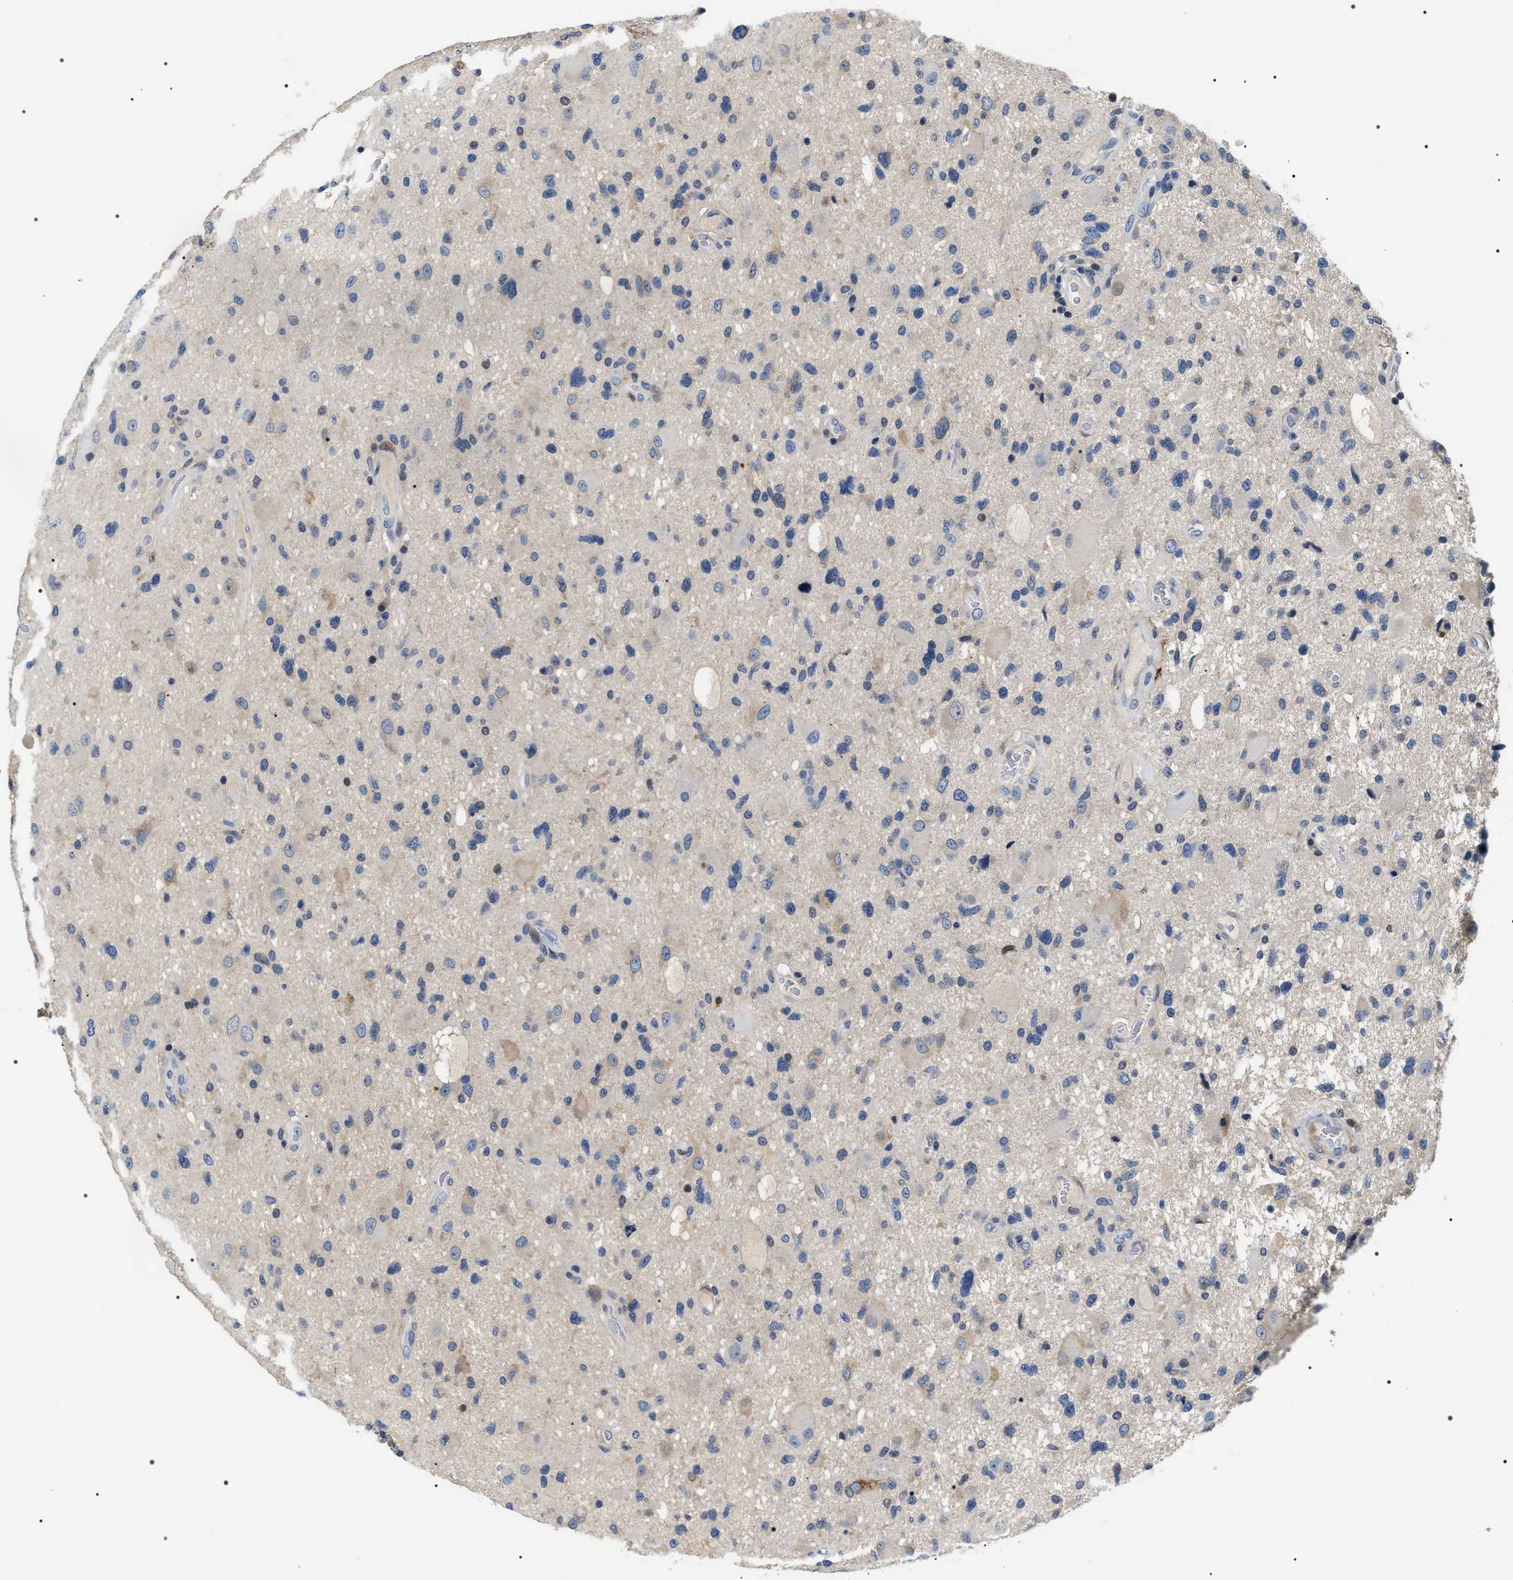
{"staining": {"intensity": "weak", "quantity": "<25%", "location": "cytoplasmic/membranous"}, "tissue": "glioma", "cell_type": "Tumor cells", "image_type": "cancer", "snomed": [{"axis": "morphology", "description": "Glioma, malignant, High grade"}, {"axis": "topography", "description": "Brain"}], "caption": "An image of high-grade glioma (malignant) stained for a protein exhibits no brown staining in tumor cells. The staining is performed using DAB brown chromogen with nuclei counter-stained in using hematoxylin.", "gene": "BAG2", "patient": {"sex": "male", "age": 33}}